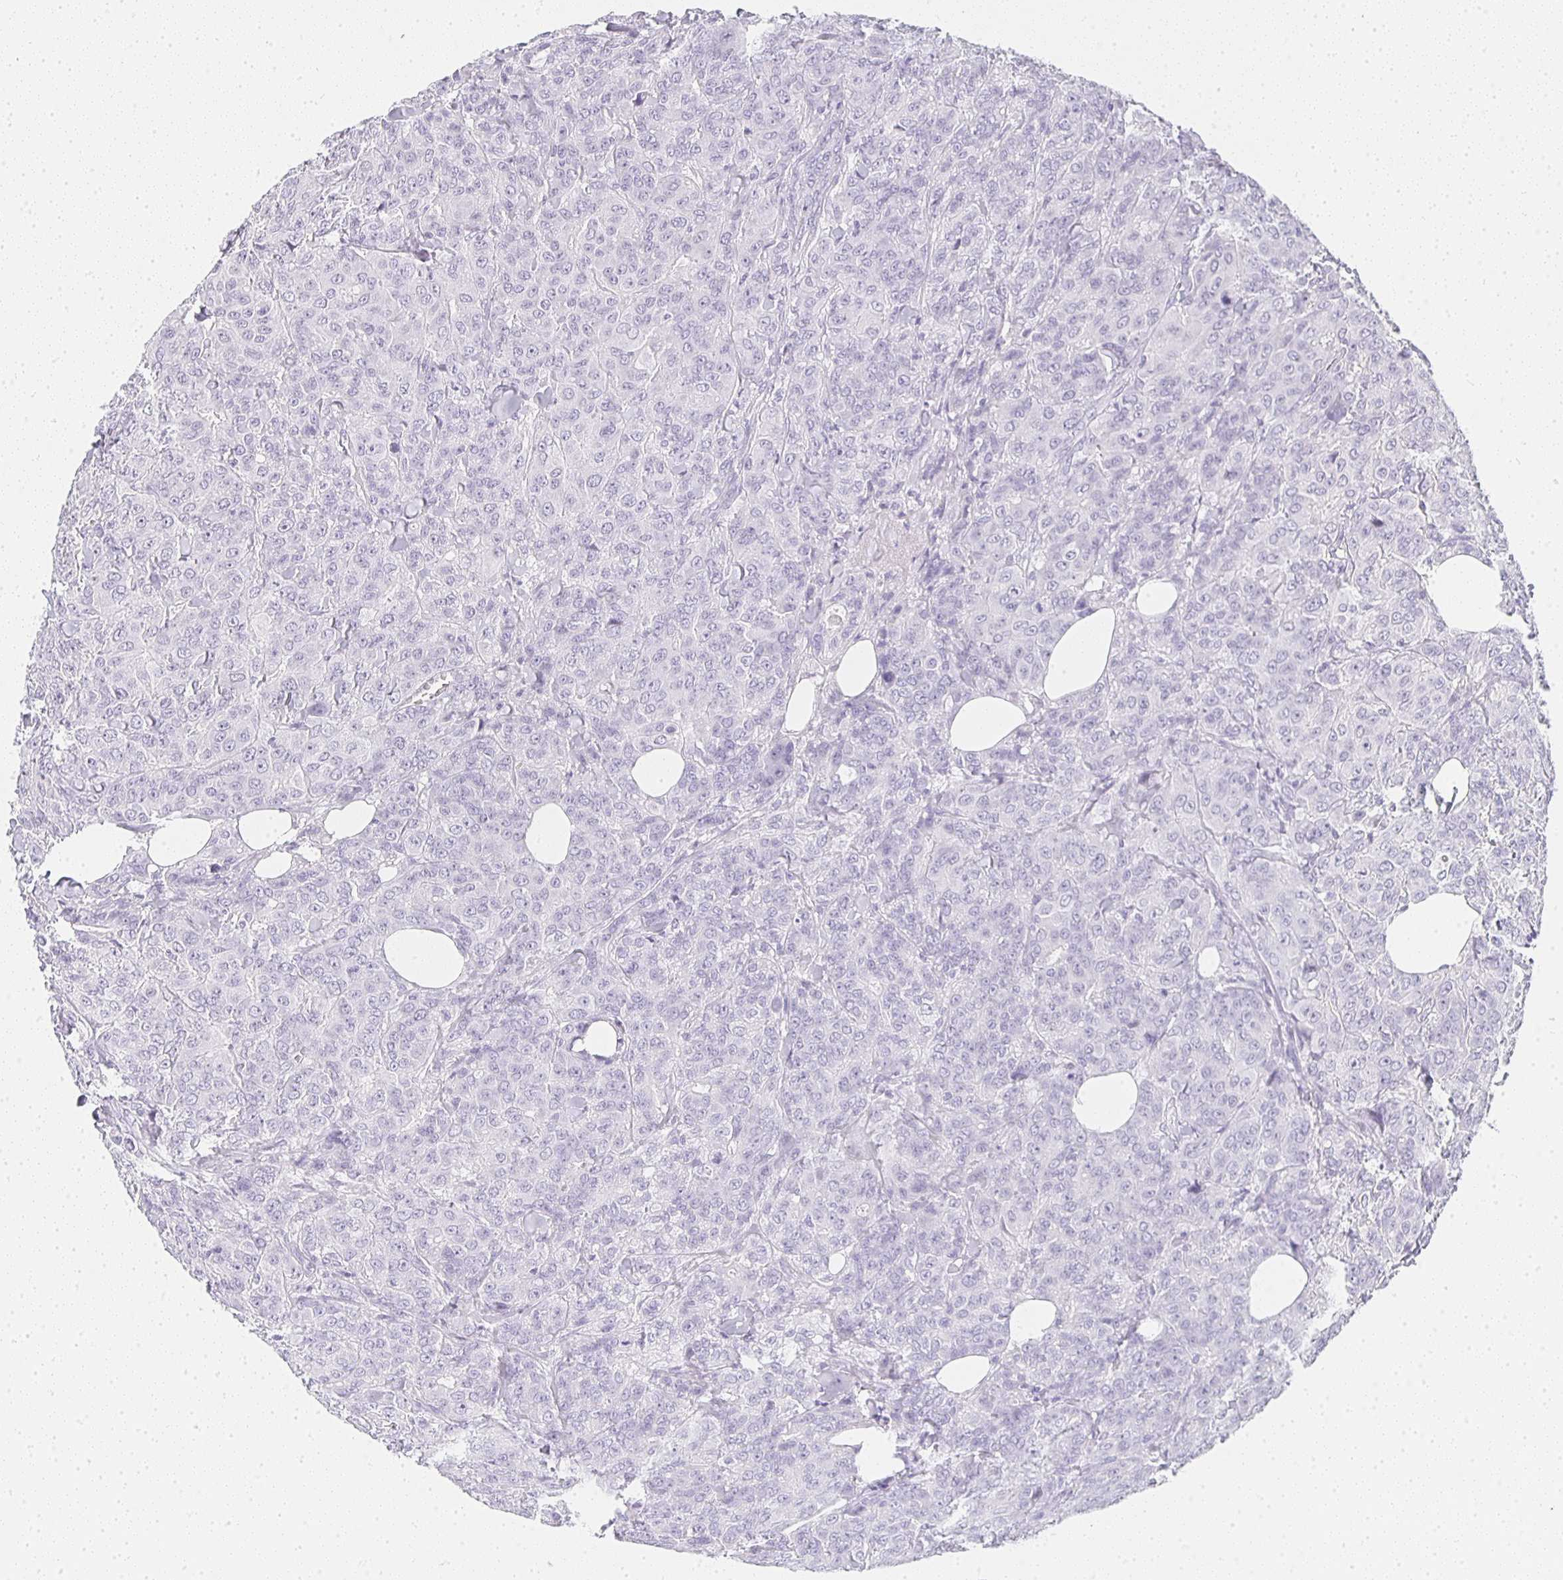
{"staining": {"intensity": "negative", "quantity": "none", "location": "none"}, "tissue": "breast cancer", "cell_type": "Tumor cells", "image_type": "cancer", "snomed": [{"axis": "morphology", "description": "Normal tissue, NOS"}, {"axis": "morphology", "description": "Duct carcinoma"}, {"axis": "topography", "description": "Breast"}], "caption": "Protein analysis of breast cancer (infiltrating ductal carcinoma) exhibits no significant staining in tumor cells.", "gene": "TPSD1", "patient": {"sex": "female", "age": 43}}